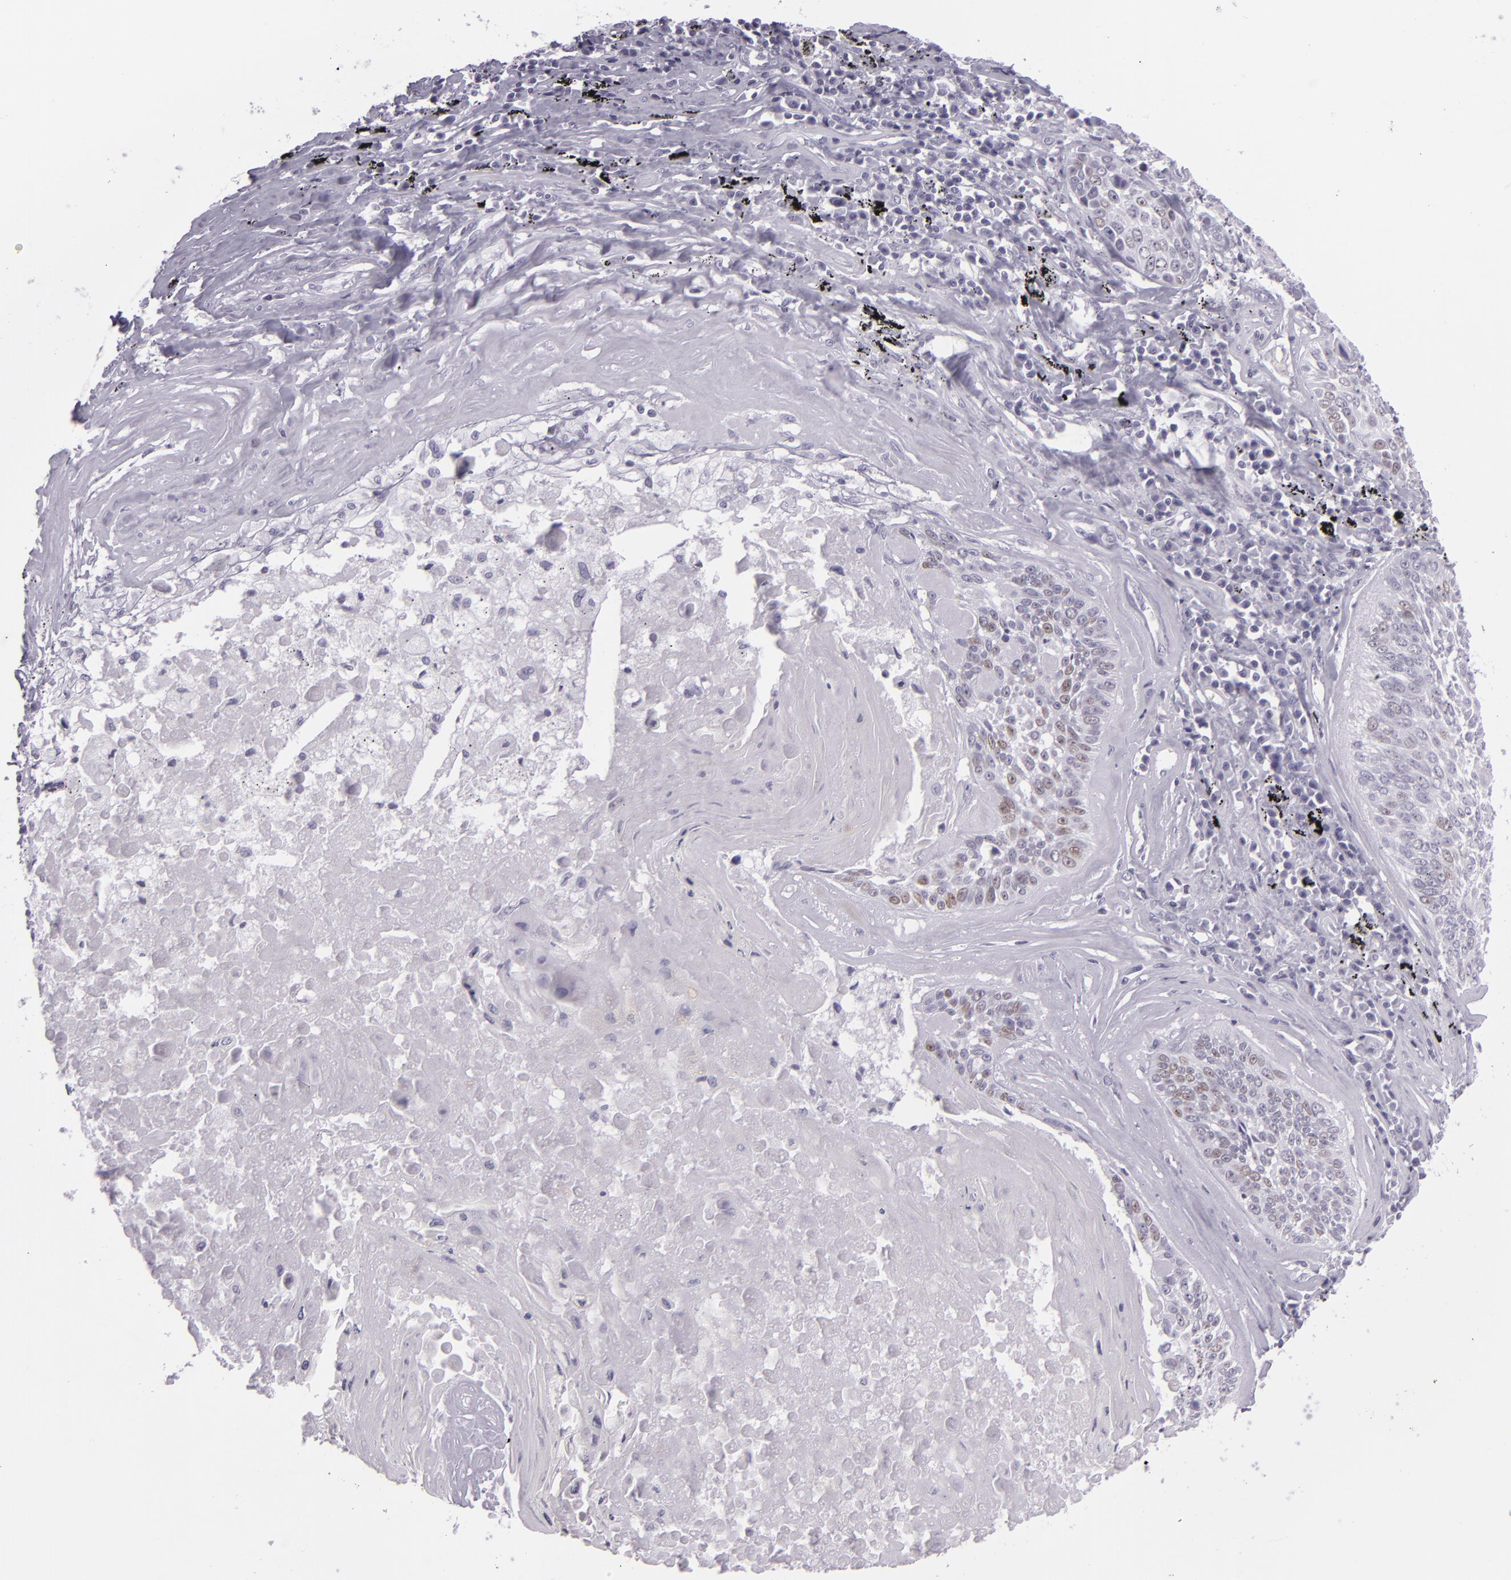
{"staining": {"intensity": "negative", "quantity": "none", "location": "none"}, "tissue": "lung cancer", "cell_type": "Tumor cells", "image_type": "cancer", "snomed": [{"axis": "morphology", "description": "Adenocarcinoma, NOS"}, {"axis": "topography", "description": "Lung"}], "caption": "Histopathology image shows no significant protein positivity in tumor cells of adenocarcinoma (lung). (Immunohistochemistry (ihc), brightfield microscopy, high magnification).", "gene": "MCM3", "patient": {"sex": "male", "age": 60}}